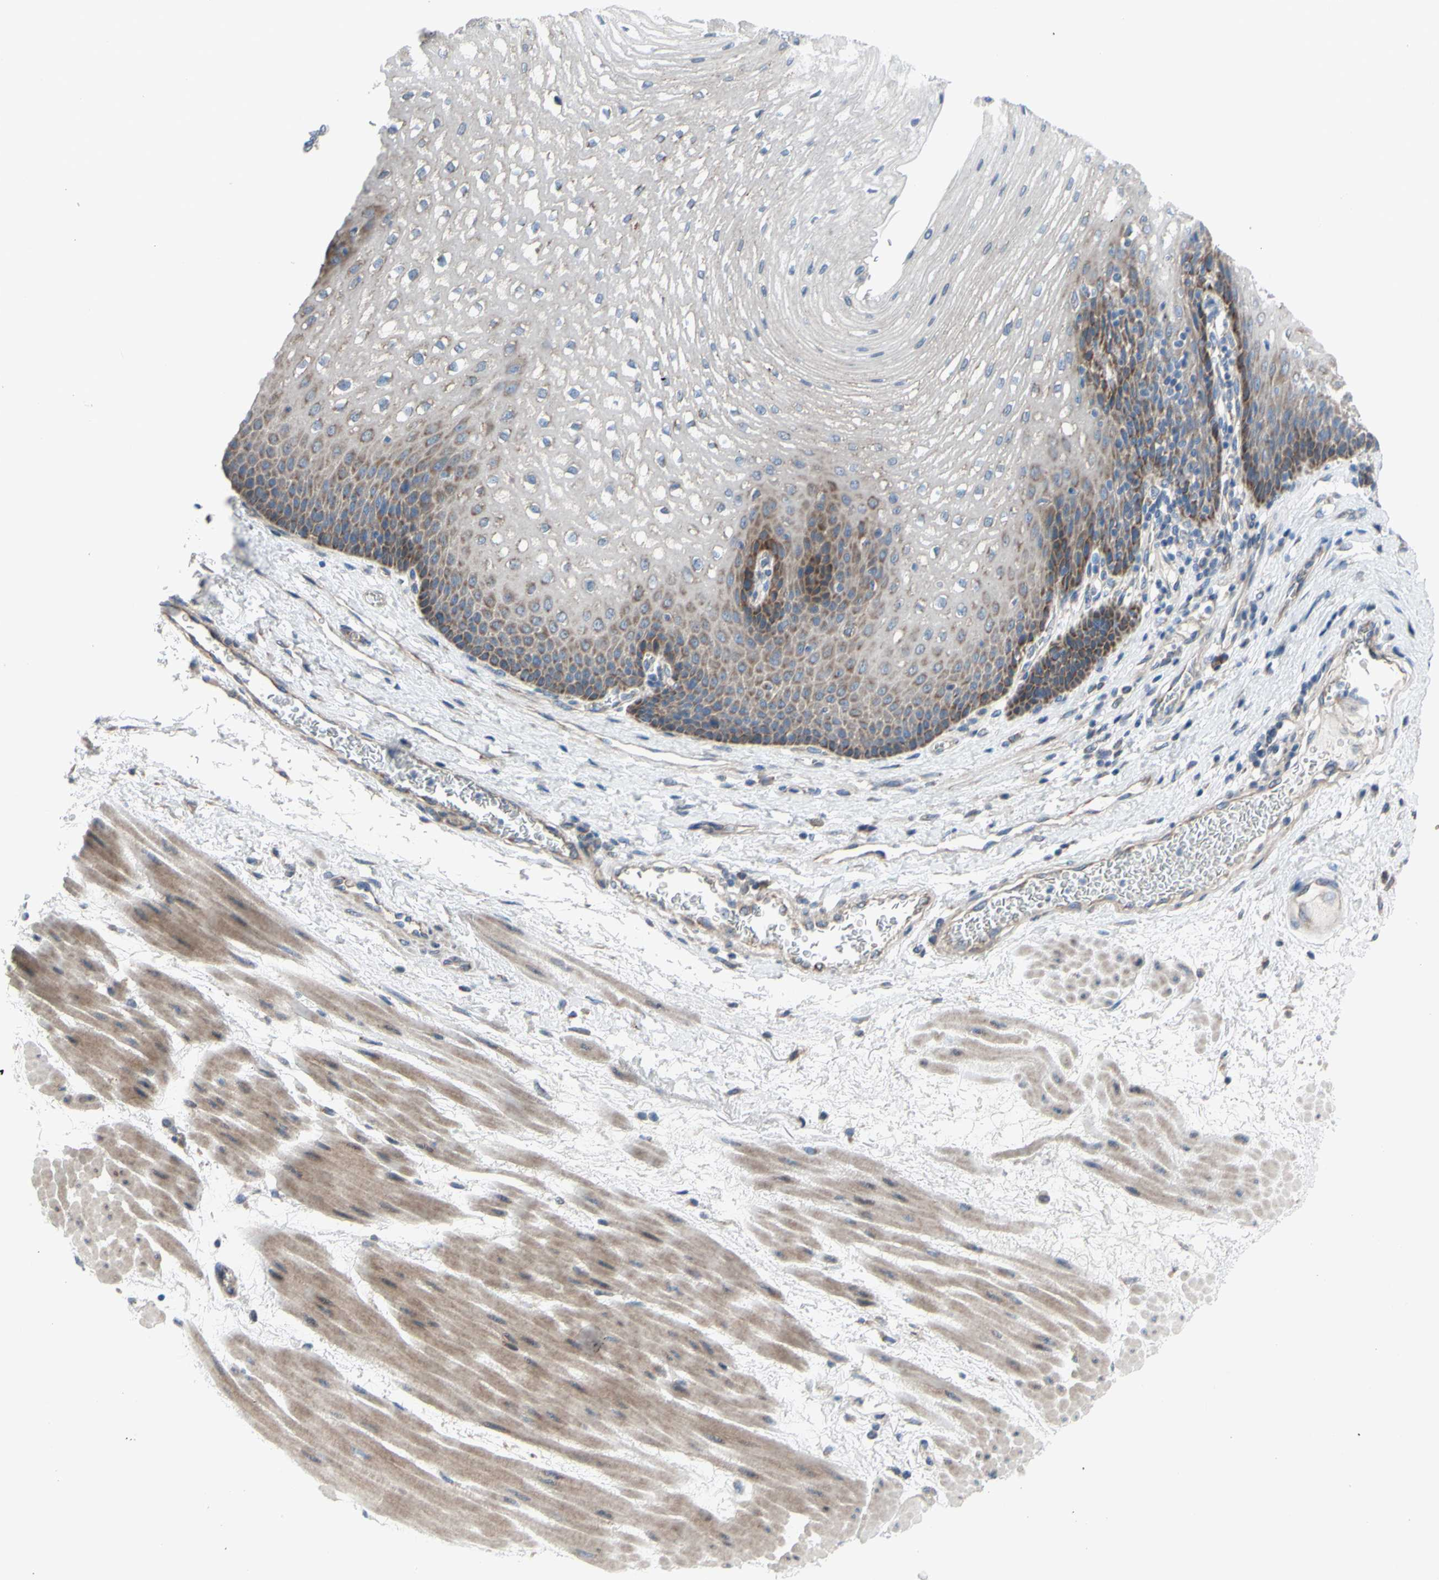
{"staining": {"intensity": "moderate", "quantity": "25%-75%", "location": "cytoplasmic/membranous"}, "tissue": "esophagus", "cell_type": "Squamous epithelial cells", "image_type": "normal", "snomed": [{"axis": "morphology", "description": "Normal tissue, NOS"}, {"axis": "topography", "description": "Esophagus"}], "caption": "Immunohistochemistry histopathology image of benign esophagus stained for a protein (brown), which demonstrates medium levels of moderate cytoplasmic/membranous staining in about 25%-75% of squamous epithelial cells.", "gene": "GRAMD2B", "patient": {"sex": "male", "age": 48}}